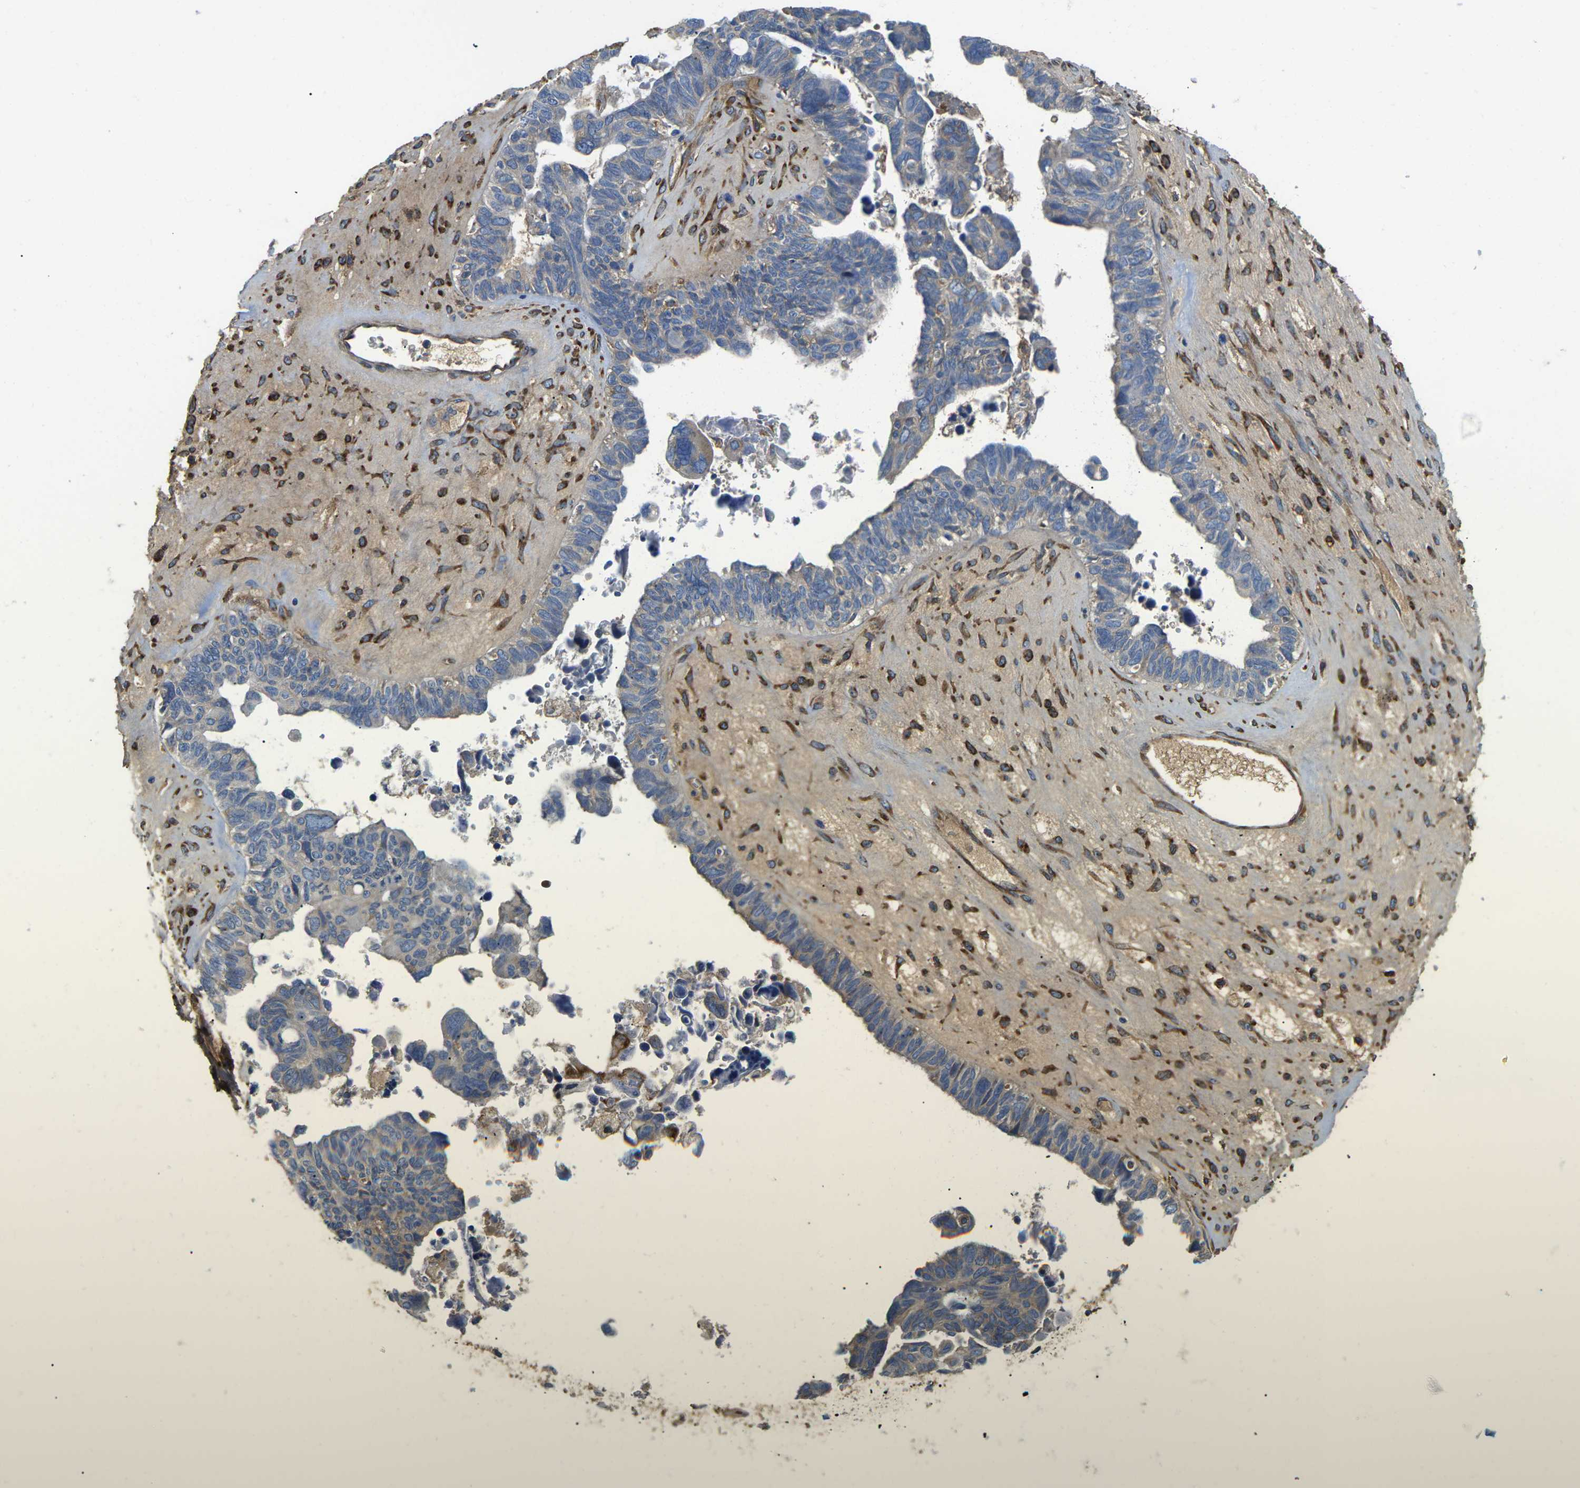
{"staining": {"intensity": "weak", "quantity": "<25%", "location": "cytoplasmic/membranous"}, "tissue": "ovarian cancer", "cell_type": "Tumor cells", "image_type": "cancer", "snomed": [{"axis": "morphology", "description": "Cystadenocarcinoma, serous, NOS"}, {"axis": "topography", "description": "Ovary"}], "caption": "DAB (3,3'-diaminobenzidine) immunohistochemical staining of human ovarian cancer shows no significant positivity in tumor cells.", "gene": "PDZD8", "patient": {"sex": "female", "age": 79}}